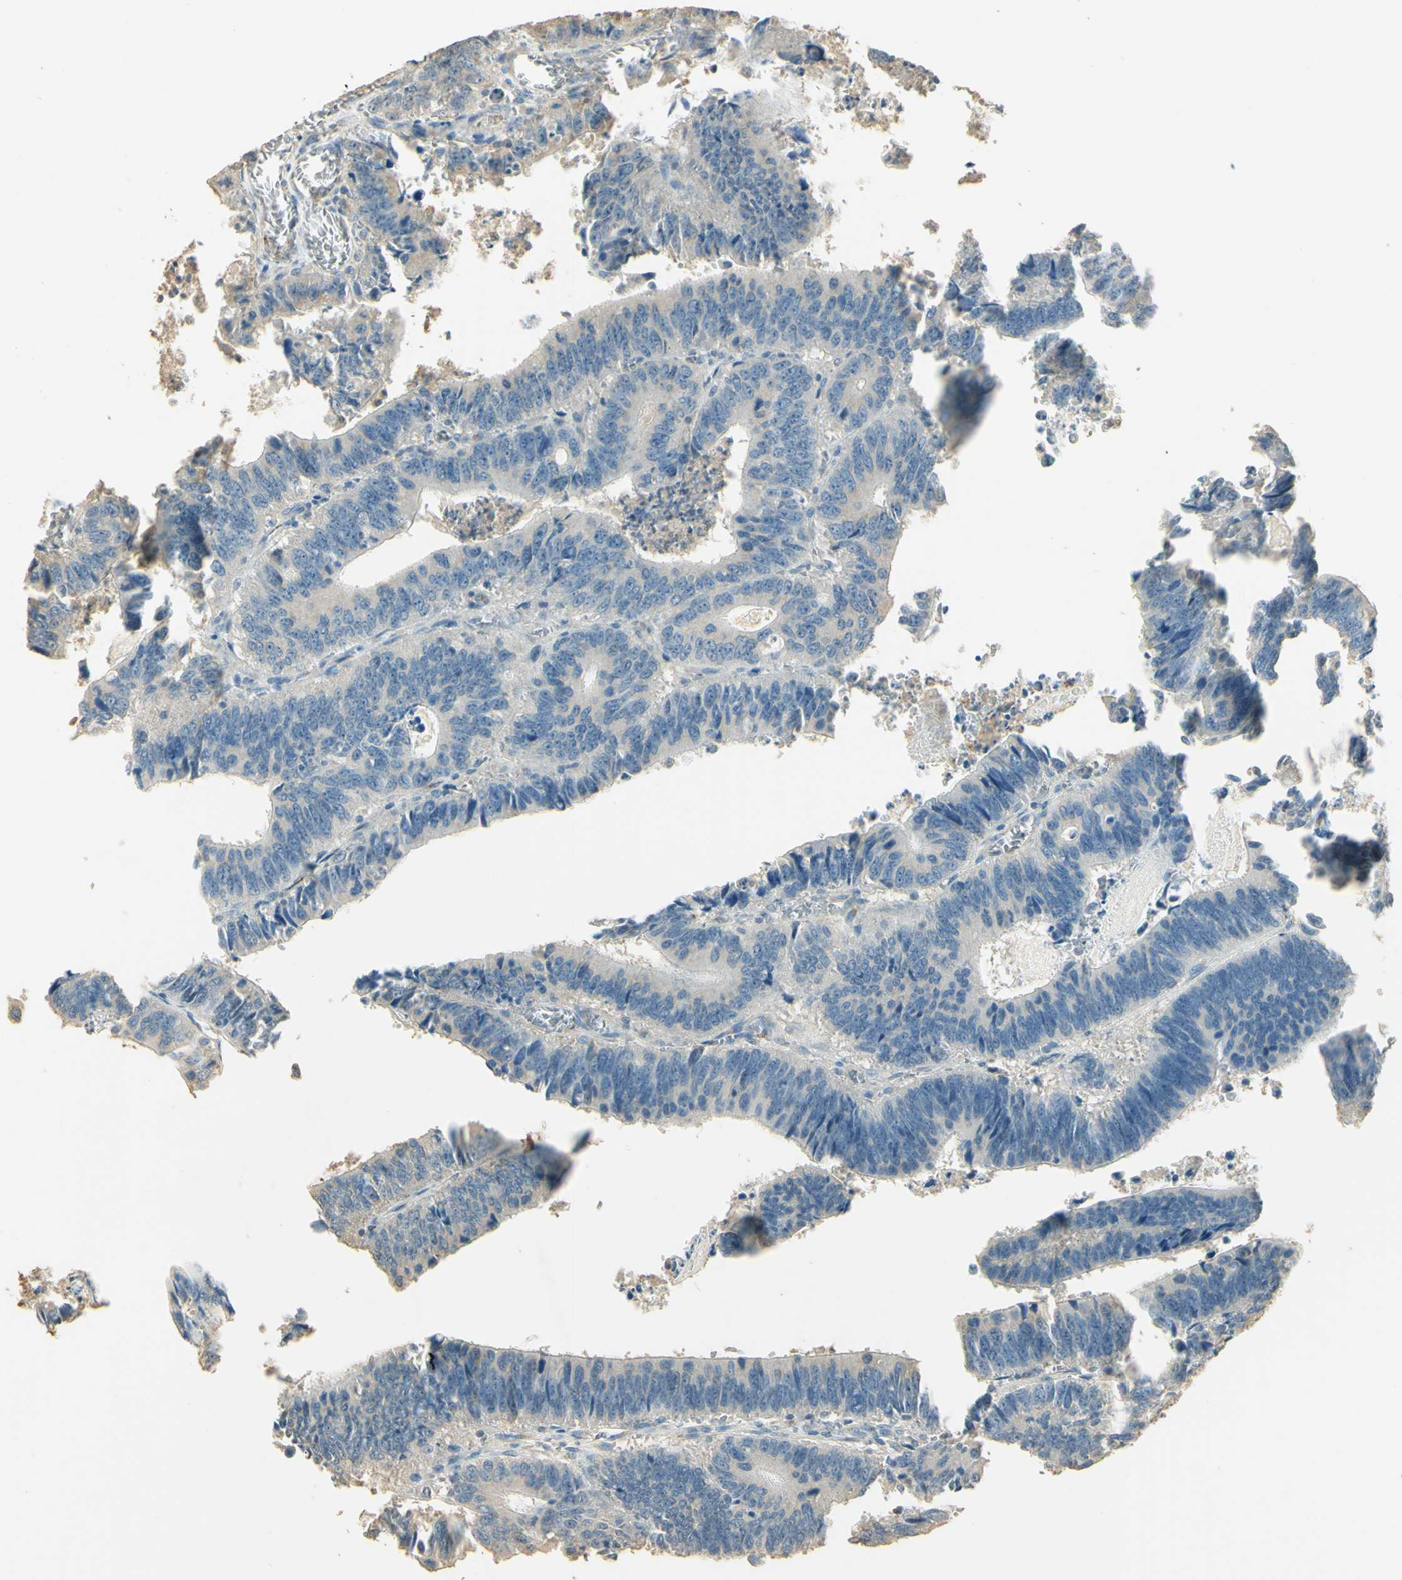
{"staining": {"intensity": "negative", "quantity": "none", "location": "none"}, "tissue": "colorectal cancer", "cell_type": "Tumor cells", "image_type": "cancer", "snomed": [{"axis": "morphology", "description": "Adenocarcinoma, NOS"}, {"axis": "topography", "description": "Colon"}], "caption": "The immunohistochemistry (IHC) photomicrograph has no significant expression in tumor cells of colorectal cancer tissue. (Immunohistochemistry, brightfield microscopy, high magnification).", "gene": "UXS1", "patient": {"sex": "male", "age": 72}}